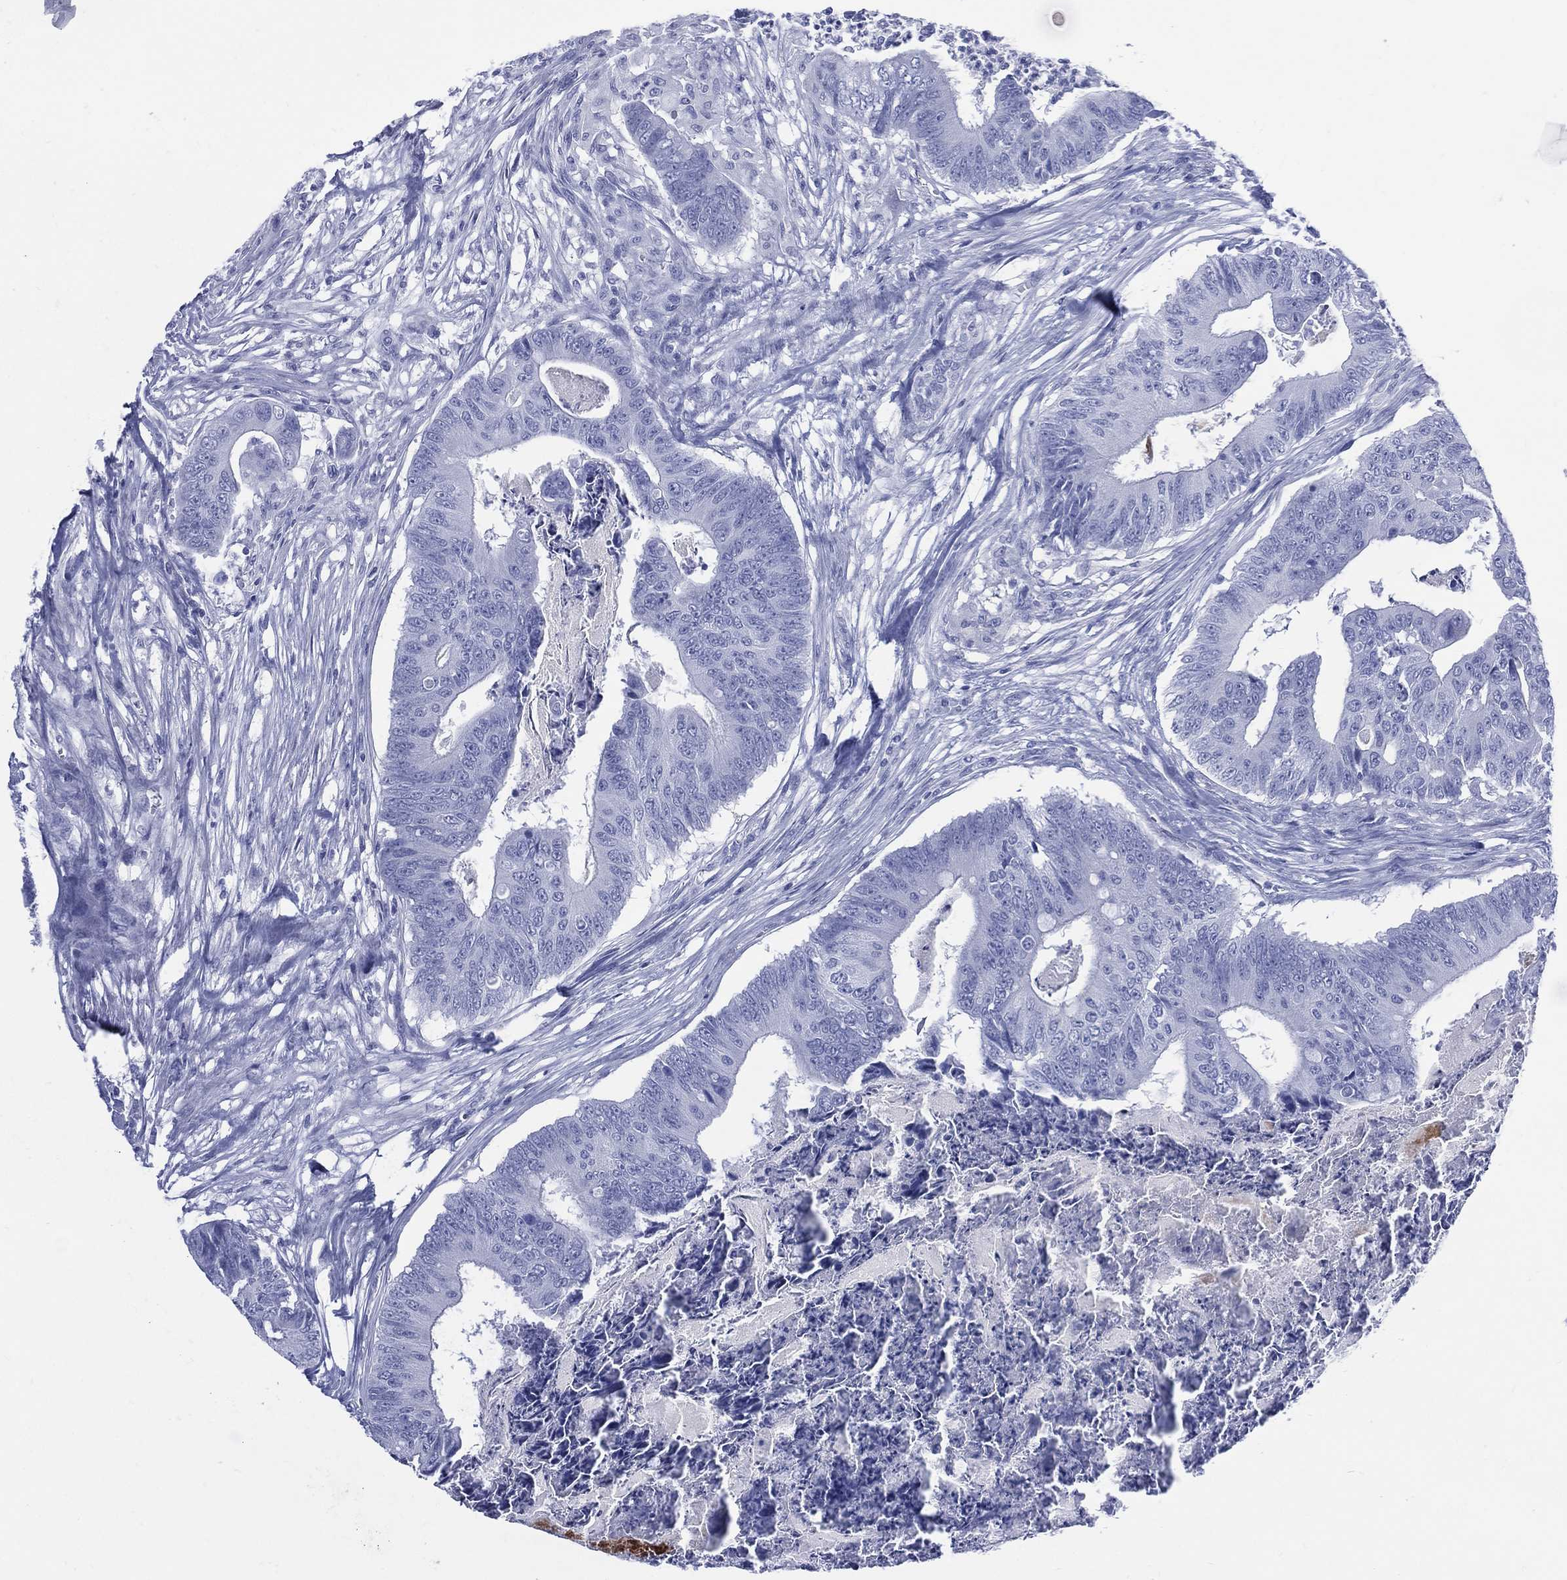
{"staining": {"intensity": "negative", "quantity": "none", "location": "none"}, "tissue": "colorectal cancer", "cell_type": "Tumor cells", "image_type": "cancer", "snomed": [{"axis": "morphology", "description": "Adenocarcinoma, NOS"}, {"axis": "topography", "description": "Colon"}], "caption": "This is an immunohistochemistry (IHC) image of colorectal adenocarcinoma. There is no expression in tumor cells.", "gene": "LRRD1", "patient": {"sex": "male", "age": 84}}